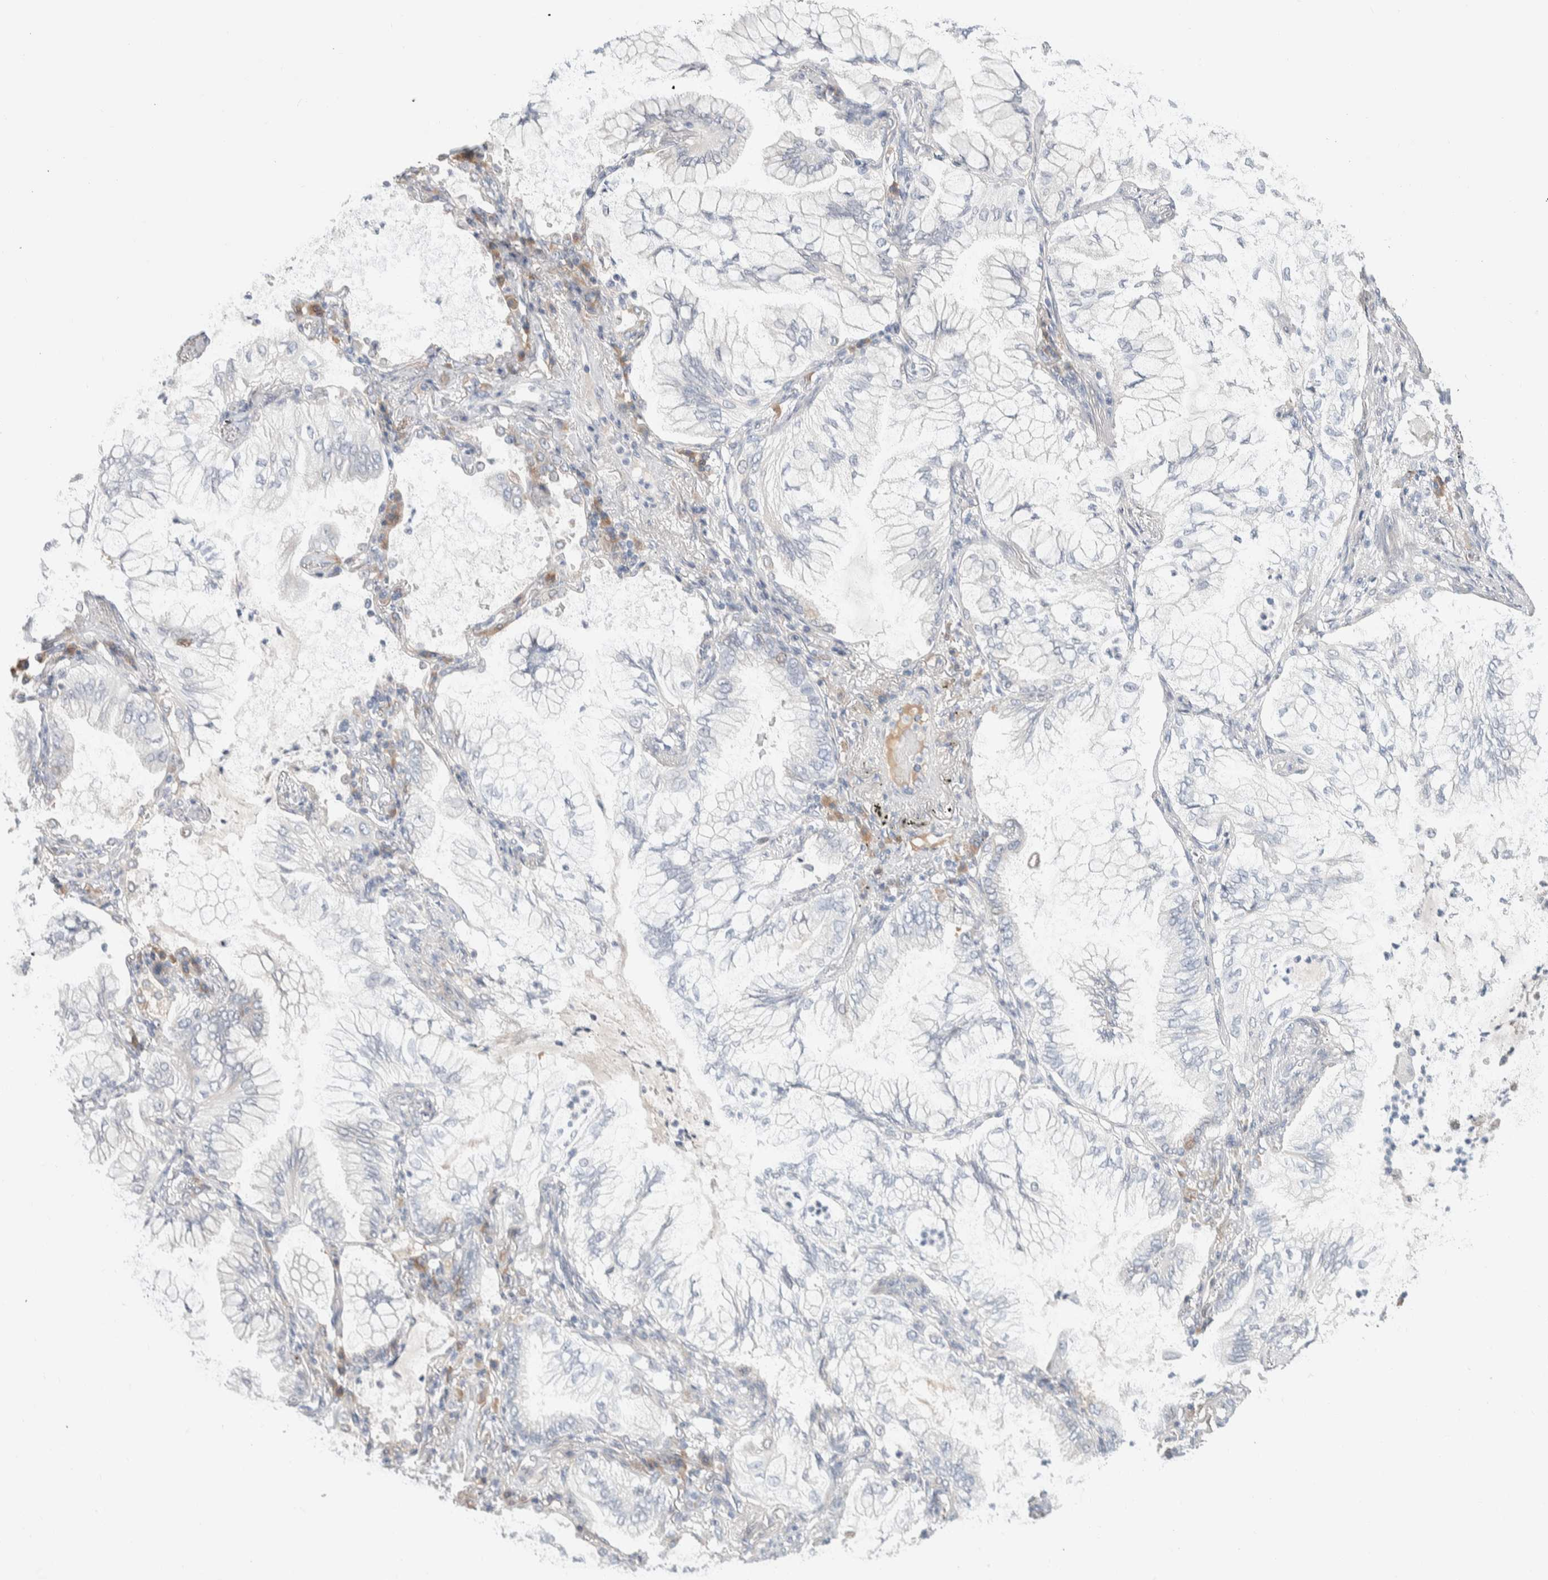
{"staining": {"intensity": "negative", "quantity": "none", "location": "none"}, "tissue": "lung cancer", "cell_type": "Tumor cells", "image_type": "cancer", "snomed": [{"axis": "morphology", "description": "Adenocarcinoma, NOS"}, {"axis": "topography", "description": "Lung"}], "caption": "IHC histopathology image of neoplastic tissue: adenocarcinoma (lung) stained with DAB (3,3'-diaminobenzidine) exhibits no significant protein positivity in tumor cells.", "gene": "RUSF1", "patient": {"sex": "female", "age": 70}}